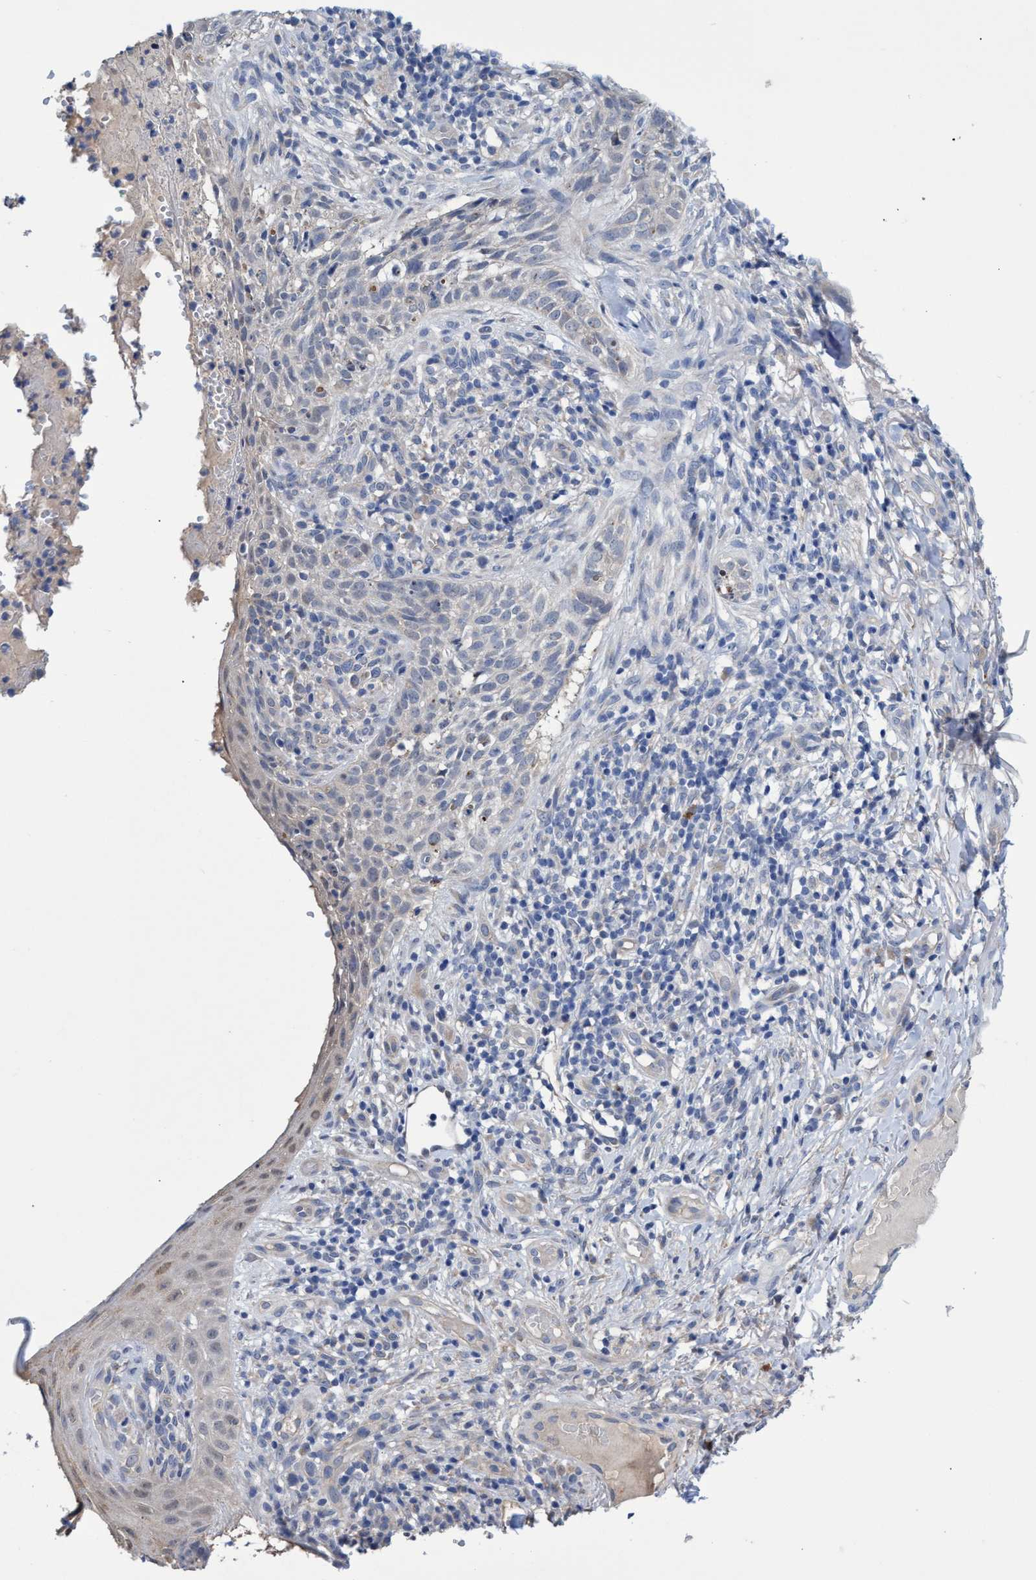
{"staining": {"intensity": "negative", "quantity": "none", "location": "none"}, "tissue": "skin cancer", "cell_type": "Tumor cells", "image_type": "cancer", "snomed": [{"axis": "morphology", "description": "Normal tissue, NOS"}, {"axis": "morphology", "description": "Basal cell carcinoma"}, {"axis": "topography", "description": "Skin"}], "caption": "Image shows no significant protein expression in tumor cells of skin cancer (basal cell carcinoma).", "gene": "SVEP1", "patient": {"sex": "male", "age": 67}}